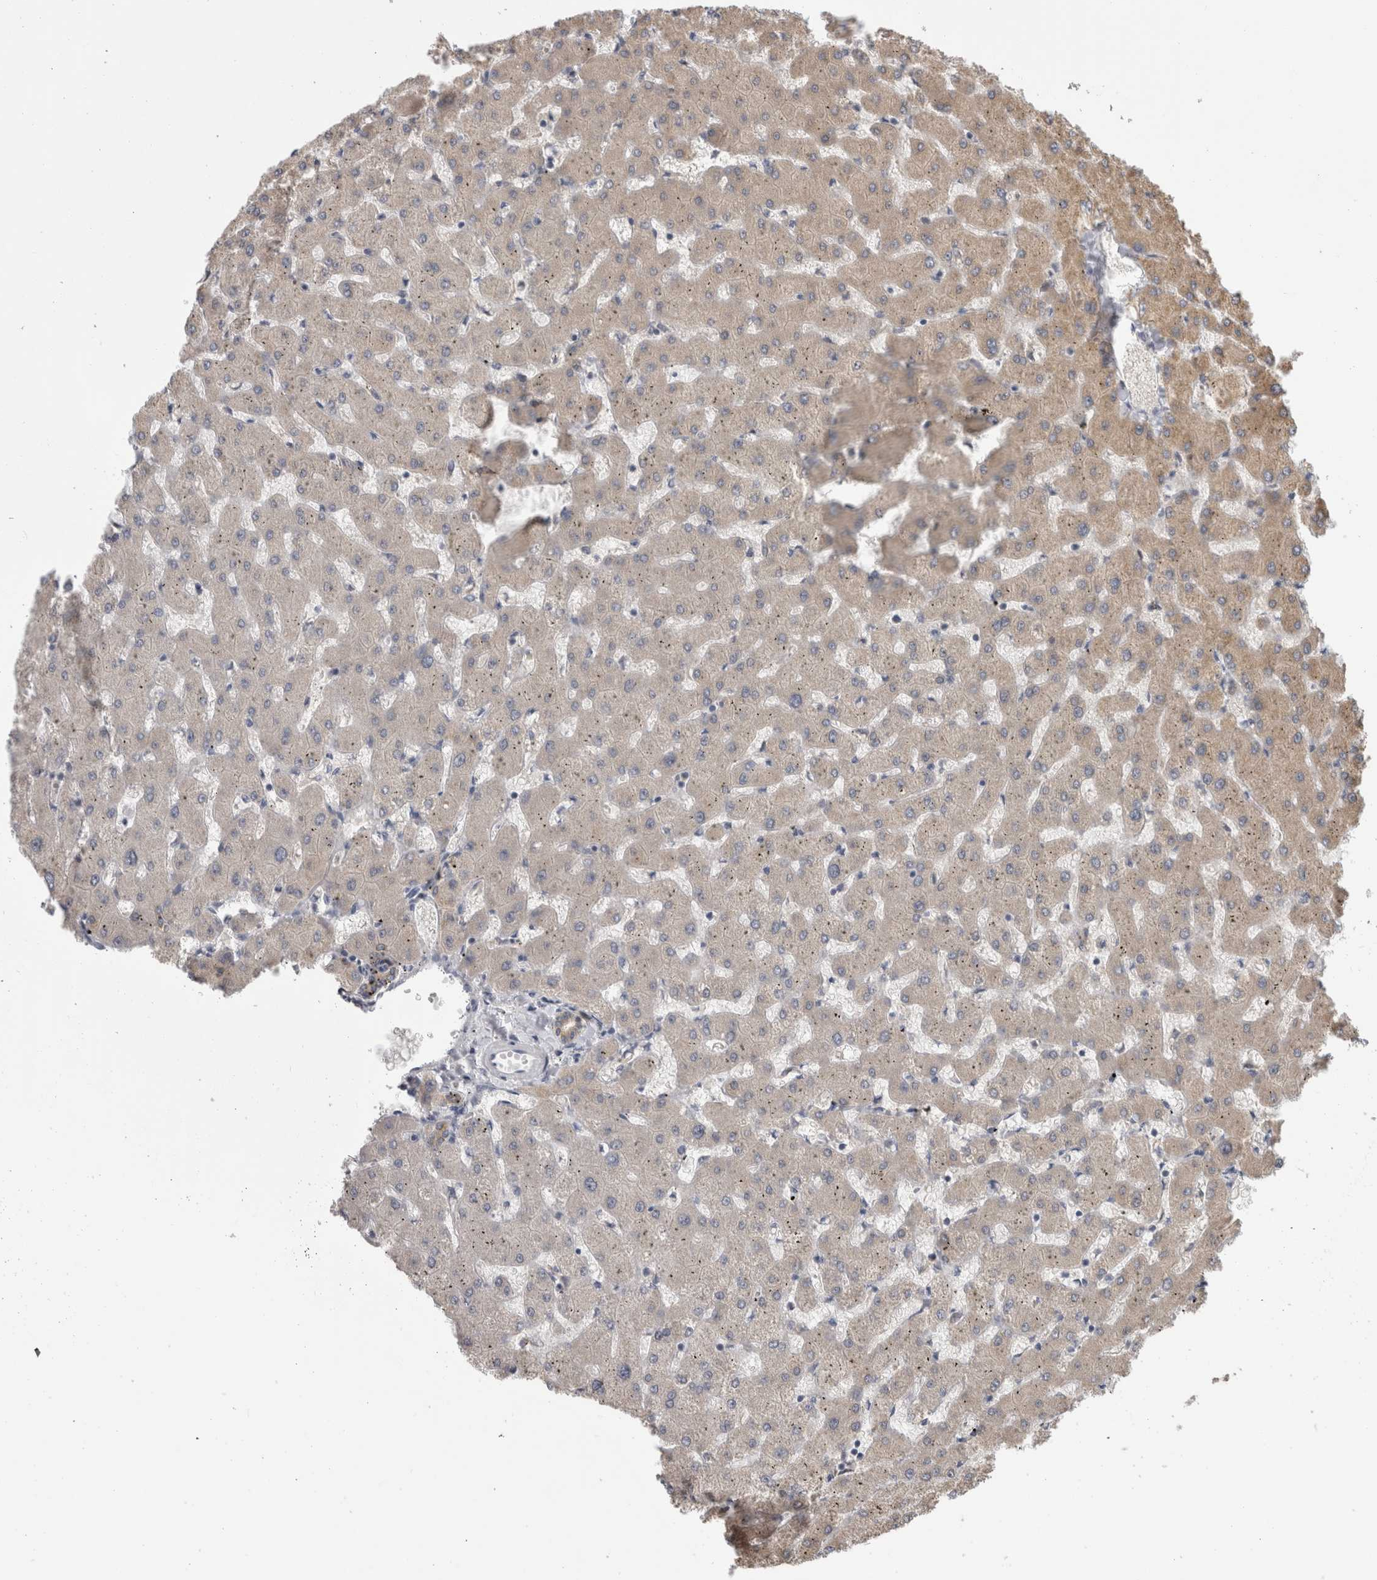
{"staining": {"intensity": "moderate", "quantity": ">75%", "location": "cytoplasmic/membranous"}, "tissue": "liver", "cell_type": "Cholangiocytes", "image_type": "normal", "snomed": [{"axis": "morphology", "description": "Normal tissue, NOS"}, {"axis": "topography", "description": "Liver"}], "caption": "Immunohistochemical staining of unremarkable liver demonstrates >75% levels of moderate cytoplasmic/membranous protein staining in approximately >75% of cholangiocytes.", "gene": "SMAP2", "patient": {"sex": "female", "age": 63}}